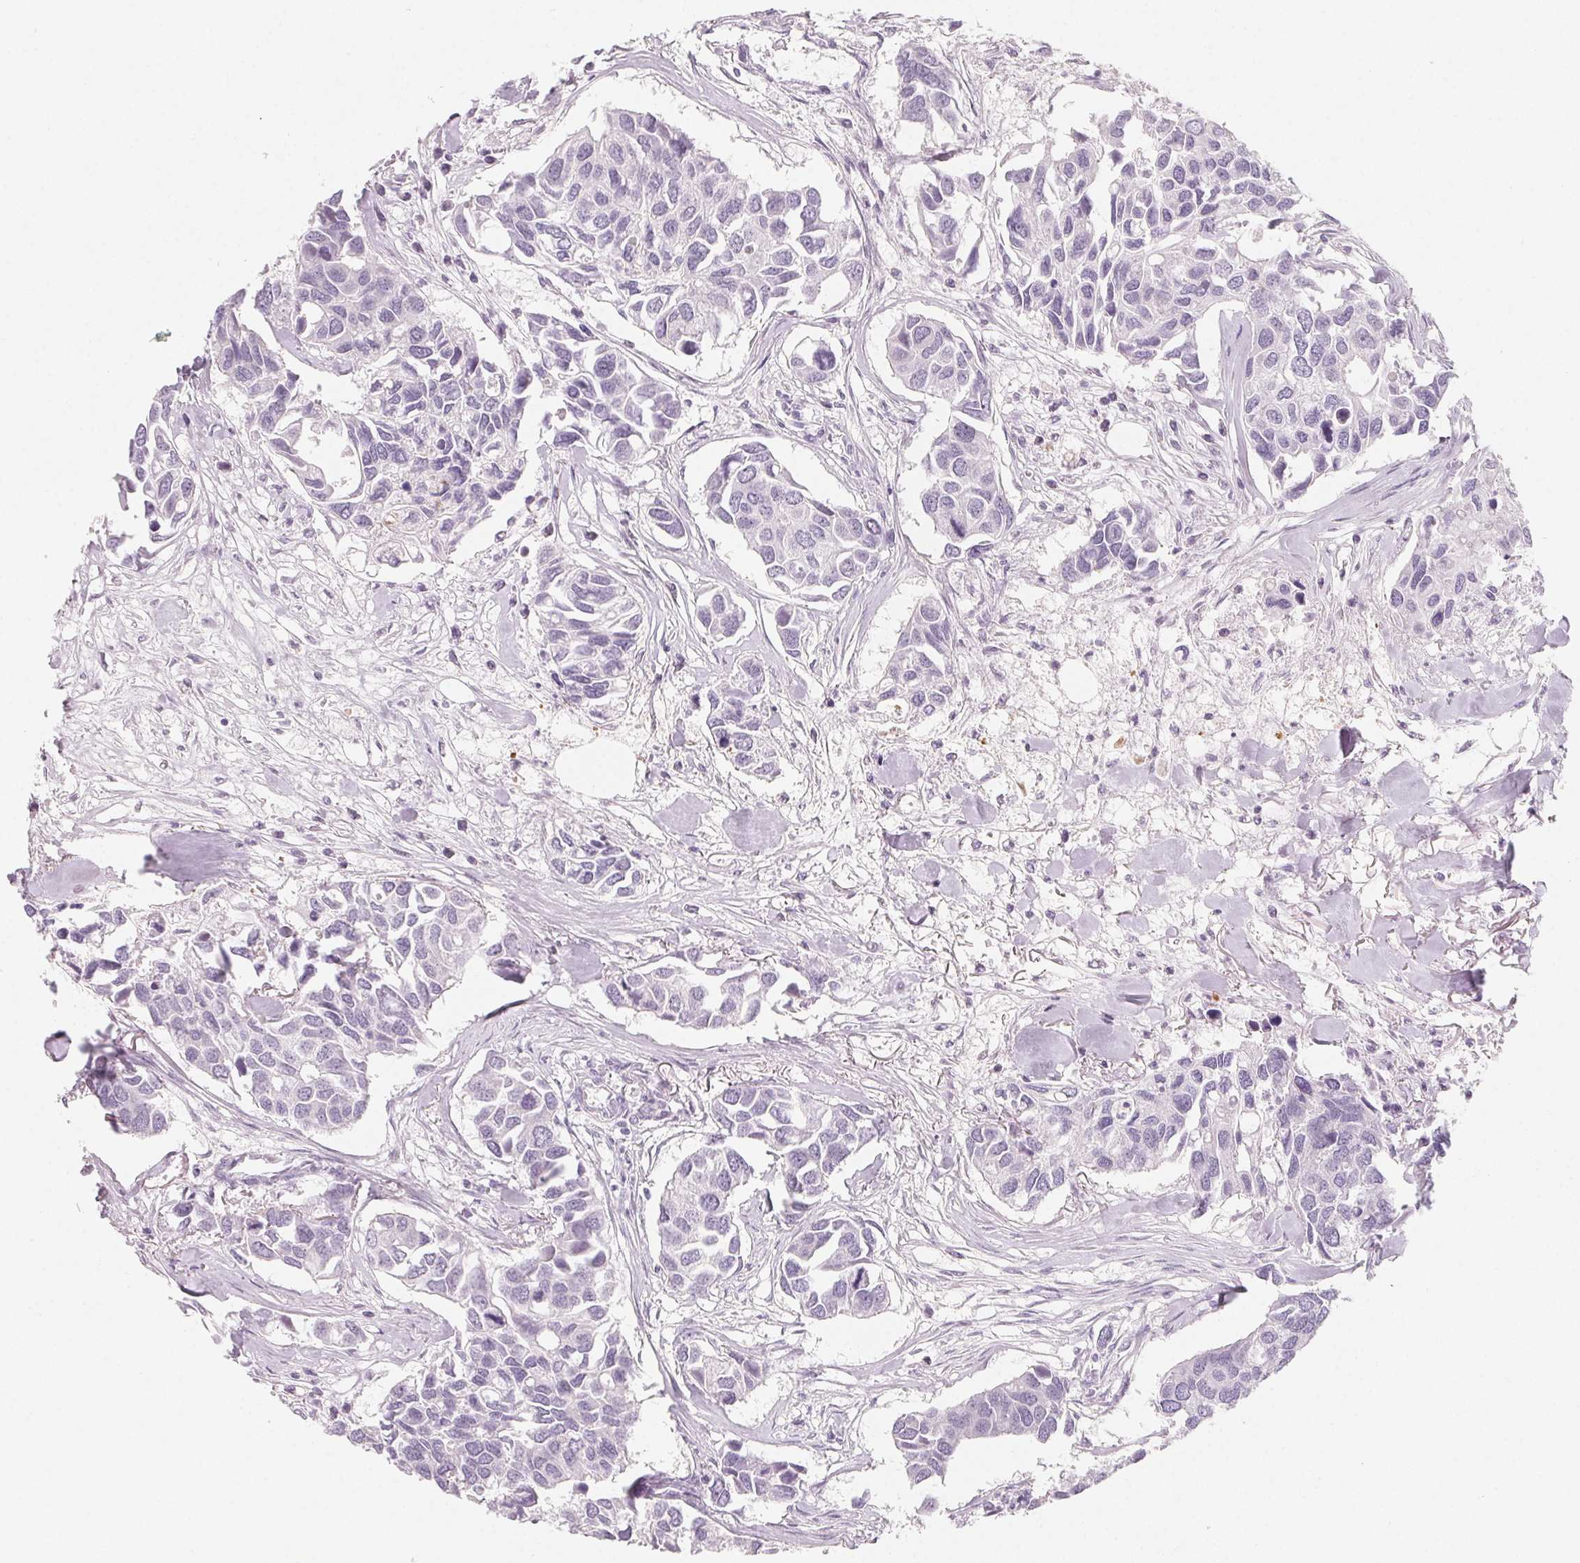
{"staining": {"intensity": "negative", "quantity": "none", "location": "none"}, "tissue": "breast cancer", "cell_type": "Tumor cells", "image_type": "cancer", "snomed": [{"axis": "morphology", "description": "Duct carcinoma"}, {"axis": "topography", "description": "Breast"}], "caption": "Tumor cells show no significant positivity in invasive ductal carcinoma (breast).", "gene": "SH3GL2", "patient": {"sex": "female", "age": 83}}